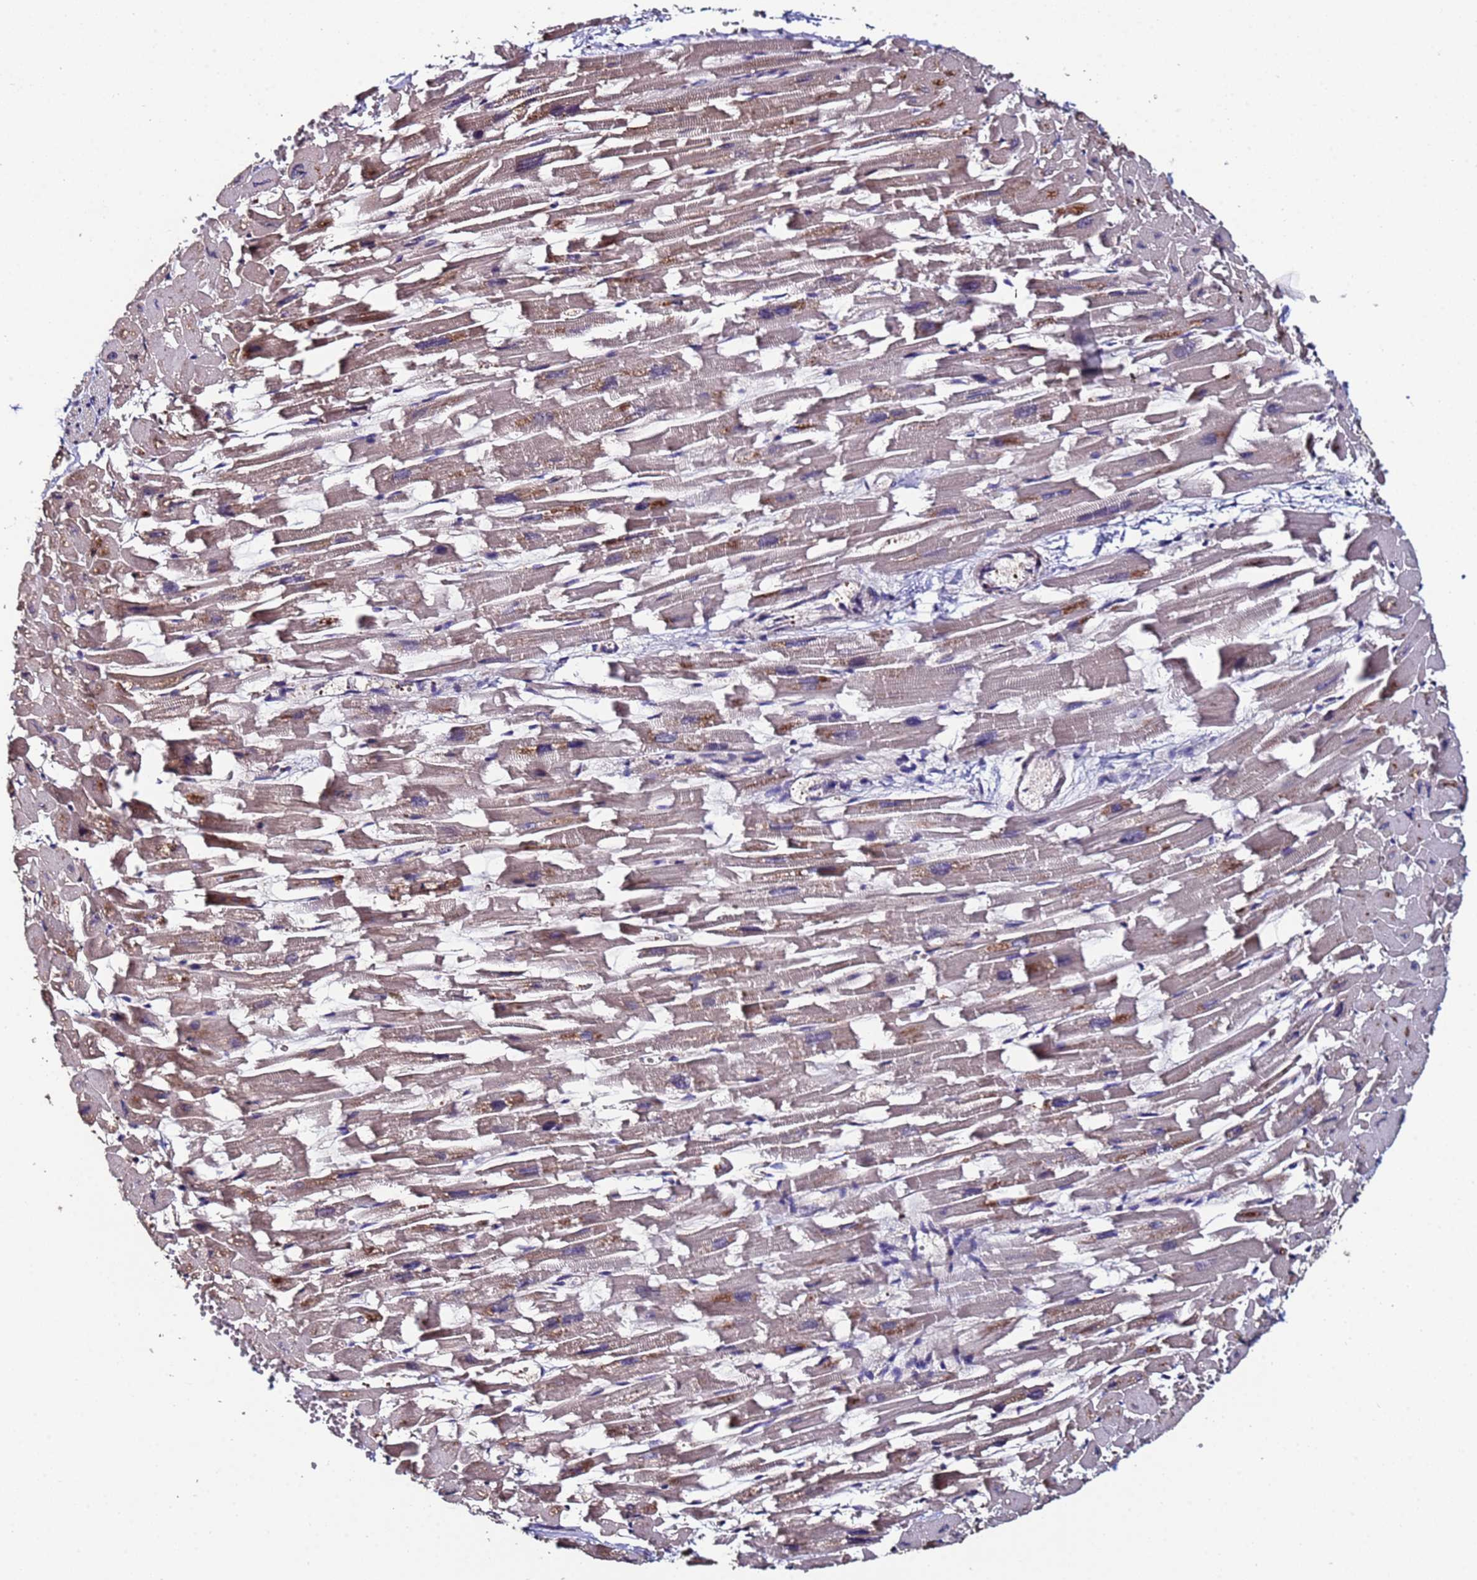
{"staining": {"intensity": "weak", "quantity": ">75%", "location": "cytoplasmic/membranous"}, "tissue": "heart muscle", "cell_type": "Cardiomyocytes", "image_type": "normal", "snomed": [{"axis": "morphology", "description": "Normal tissue, NOS"}, {"axis": "topography", "description": "Heart"}], "caption": "Cardiomyocytes show weak cytoplasmic/membranous positivity in about >75% of cells in normal heart muscle.", "gene": "CLHC1", "patient": {"sex": "female", "age": 64}}